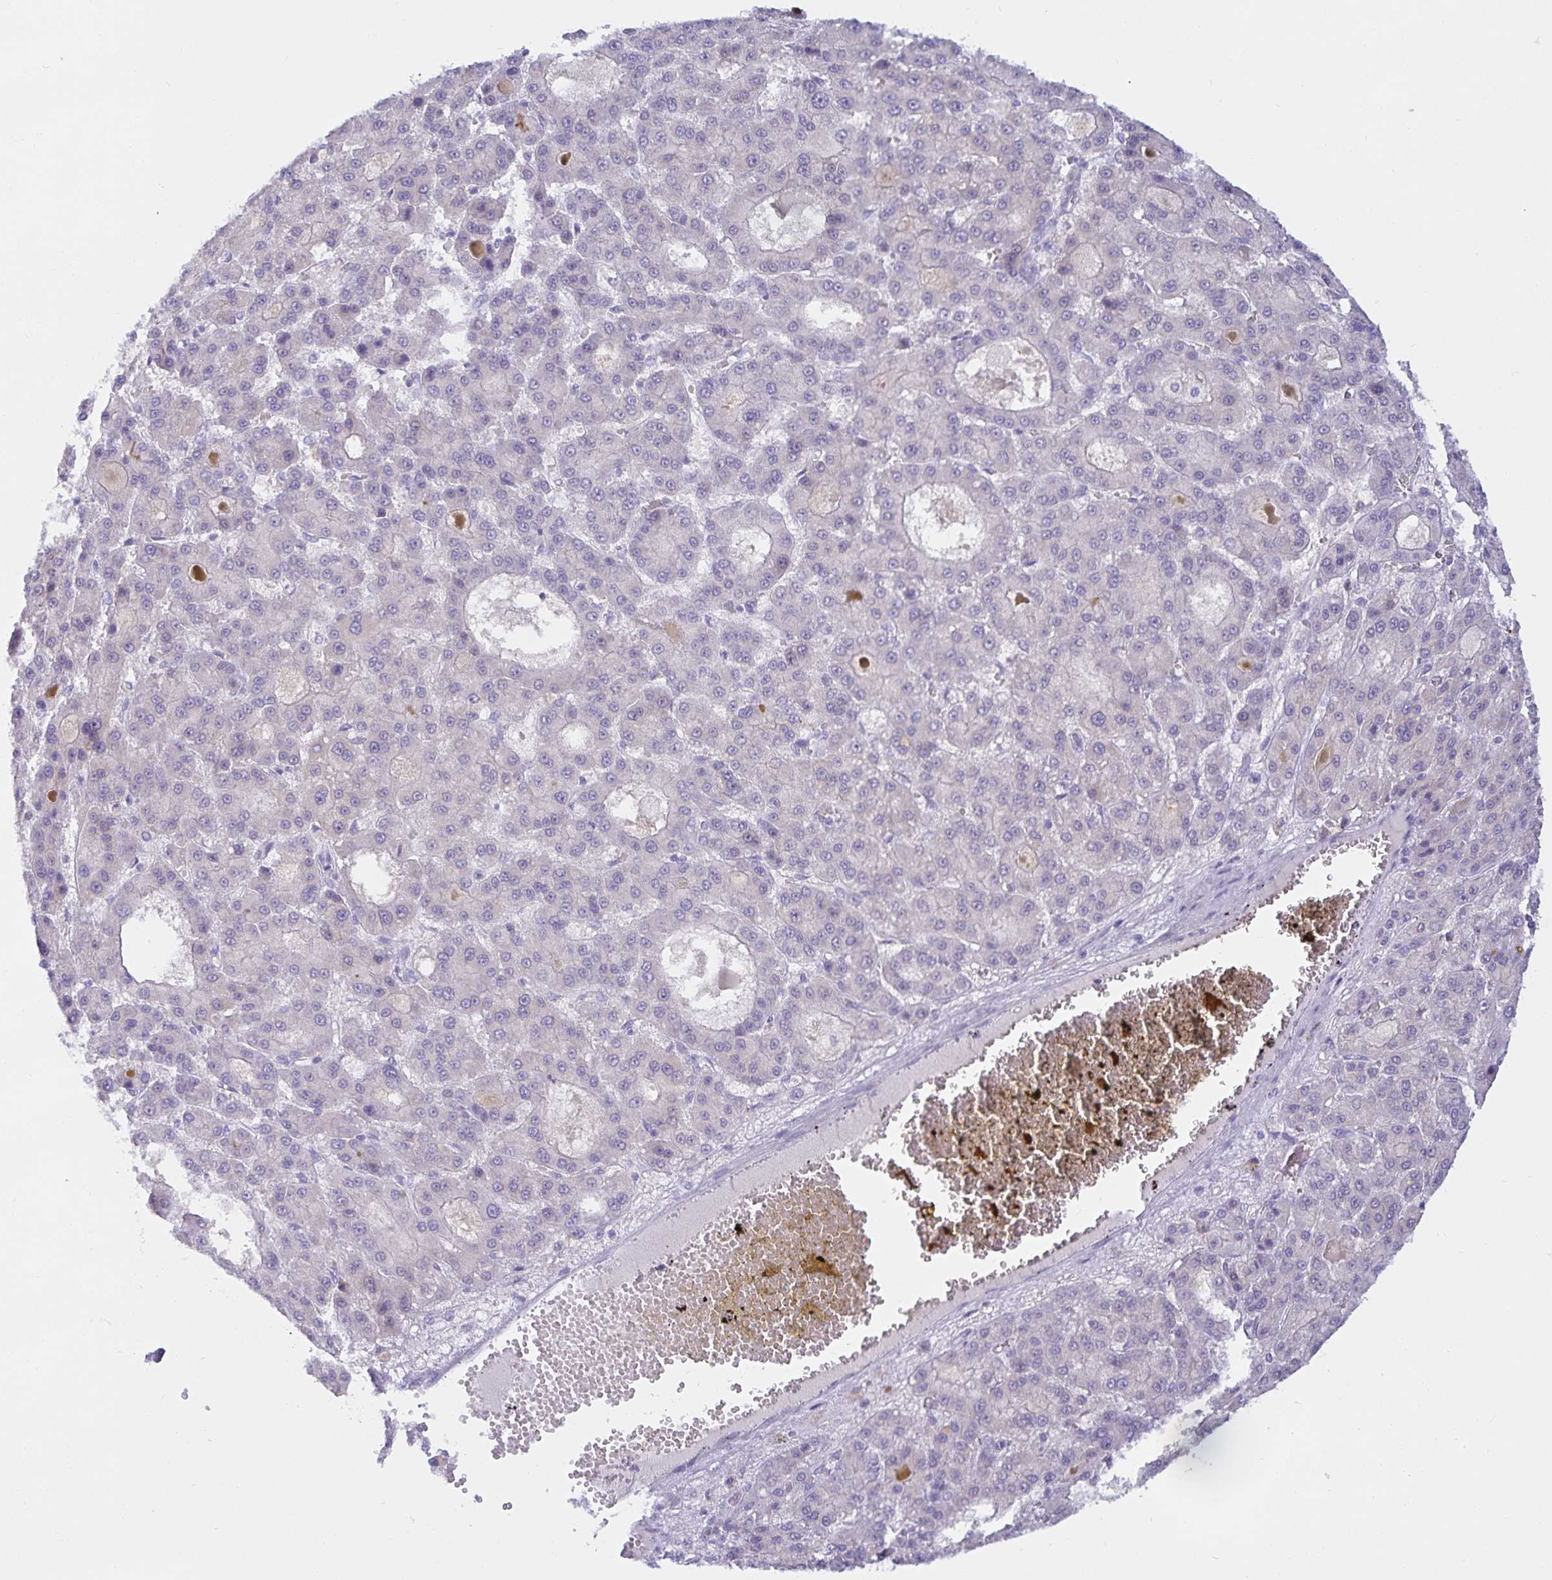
{"staining": {"intensity": "negative", "quantity": "none", "location": "none"}, "tissue": "liver cancer", "cell_type": "Tumor cells", "image_type": "cancer", "snomed": [{"axis": "morphology", "description": "Carcinoma, Hepatocellular, NOS"}, {"axis": "topography", "description": "Liver"}], "caption": "Tumor cells show no significant staining in liver cancer (hepatocellular carcinoma).", "gene": "MON2", "patient": {"sex": "male", "age": 70}}